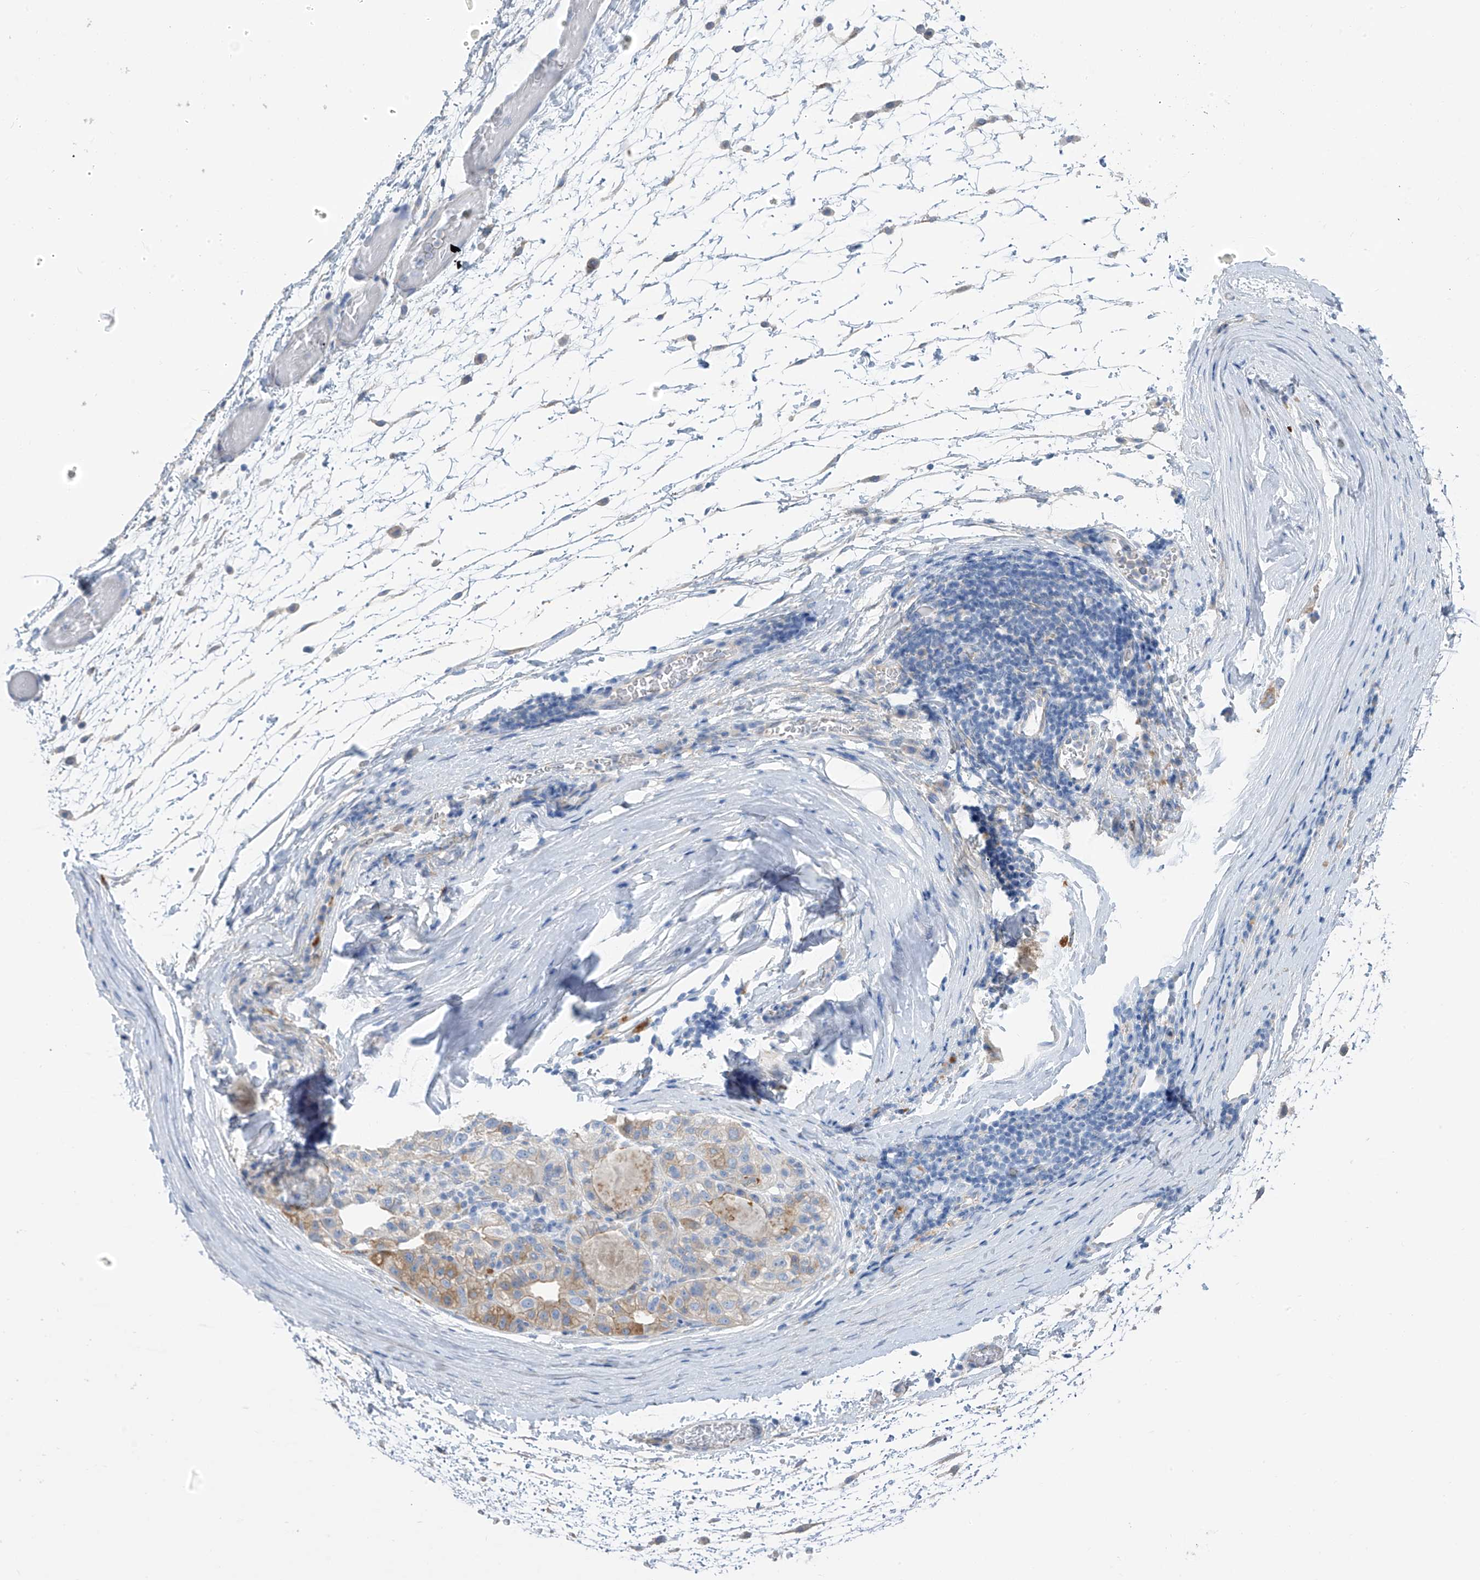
{"staining": {"intensity": "moderate", "quantity": "<25%", "location": "cytoplasmic/membranous"}, "tissue": "liver cancer", "cell_type": "Tumor cells", "image_type": "cancer", "snomed": [{"axis": "morphology", "description": "Carcinoma, Hepatocellular, NOS"}, {"axis": "topography", "description": "Liver"}], "caption": "Protein analysis of liver cancer tissue shows moderate cytoplasmic/membranous staining in about <25% of tumor cells.", "gene": "ITGA9", "patient": {"sex": "male", "age": 80}}